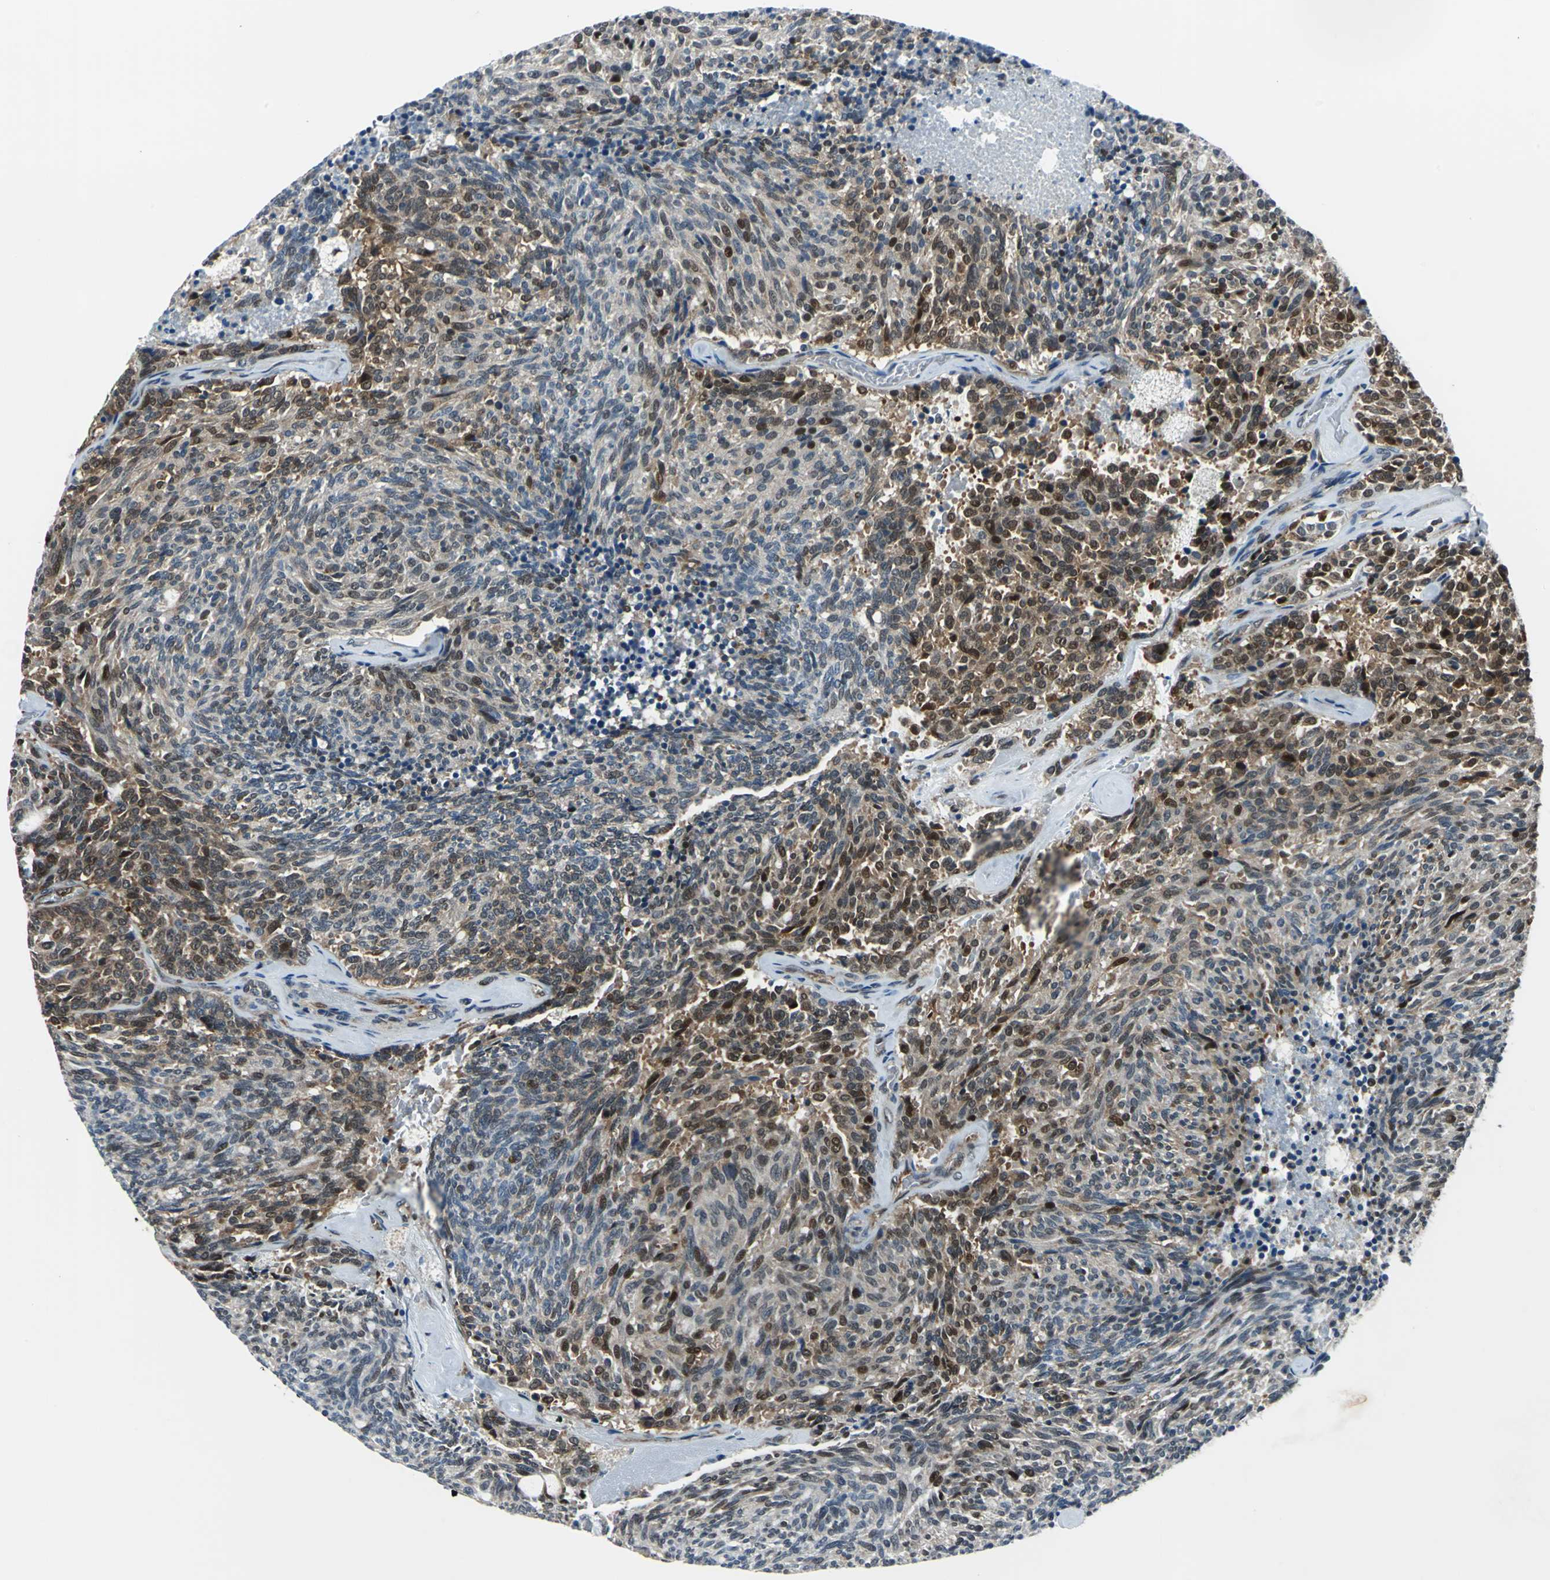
{"staining": {"intensity": "moderate", "quantity": ">75%", "location": "cytoplasmic/membranous,nuclear"}, "tissue": "carcinoid", "cell_type": "Tumor cells", "image_type": "cancer", "snomed": [{"axis": "morphology", "description": "Carcinoid, malignant, NOS"}, {"axis": "topography", "description": "Pancreas"}], "caption": "This is a photomicrograph of IHC staining of carcinoid, which shows moderate positivity in the cytoplasmic/membranous and nuclear of tumor cells.", "gene": "POLR3K", "patient": {"sex": "female", "age": 54}}